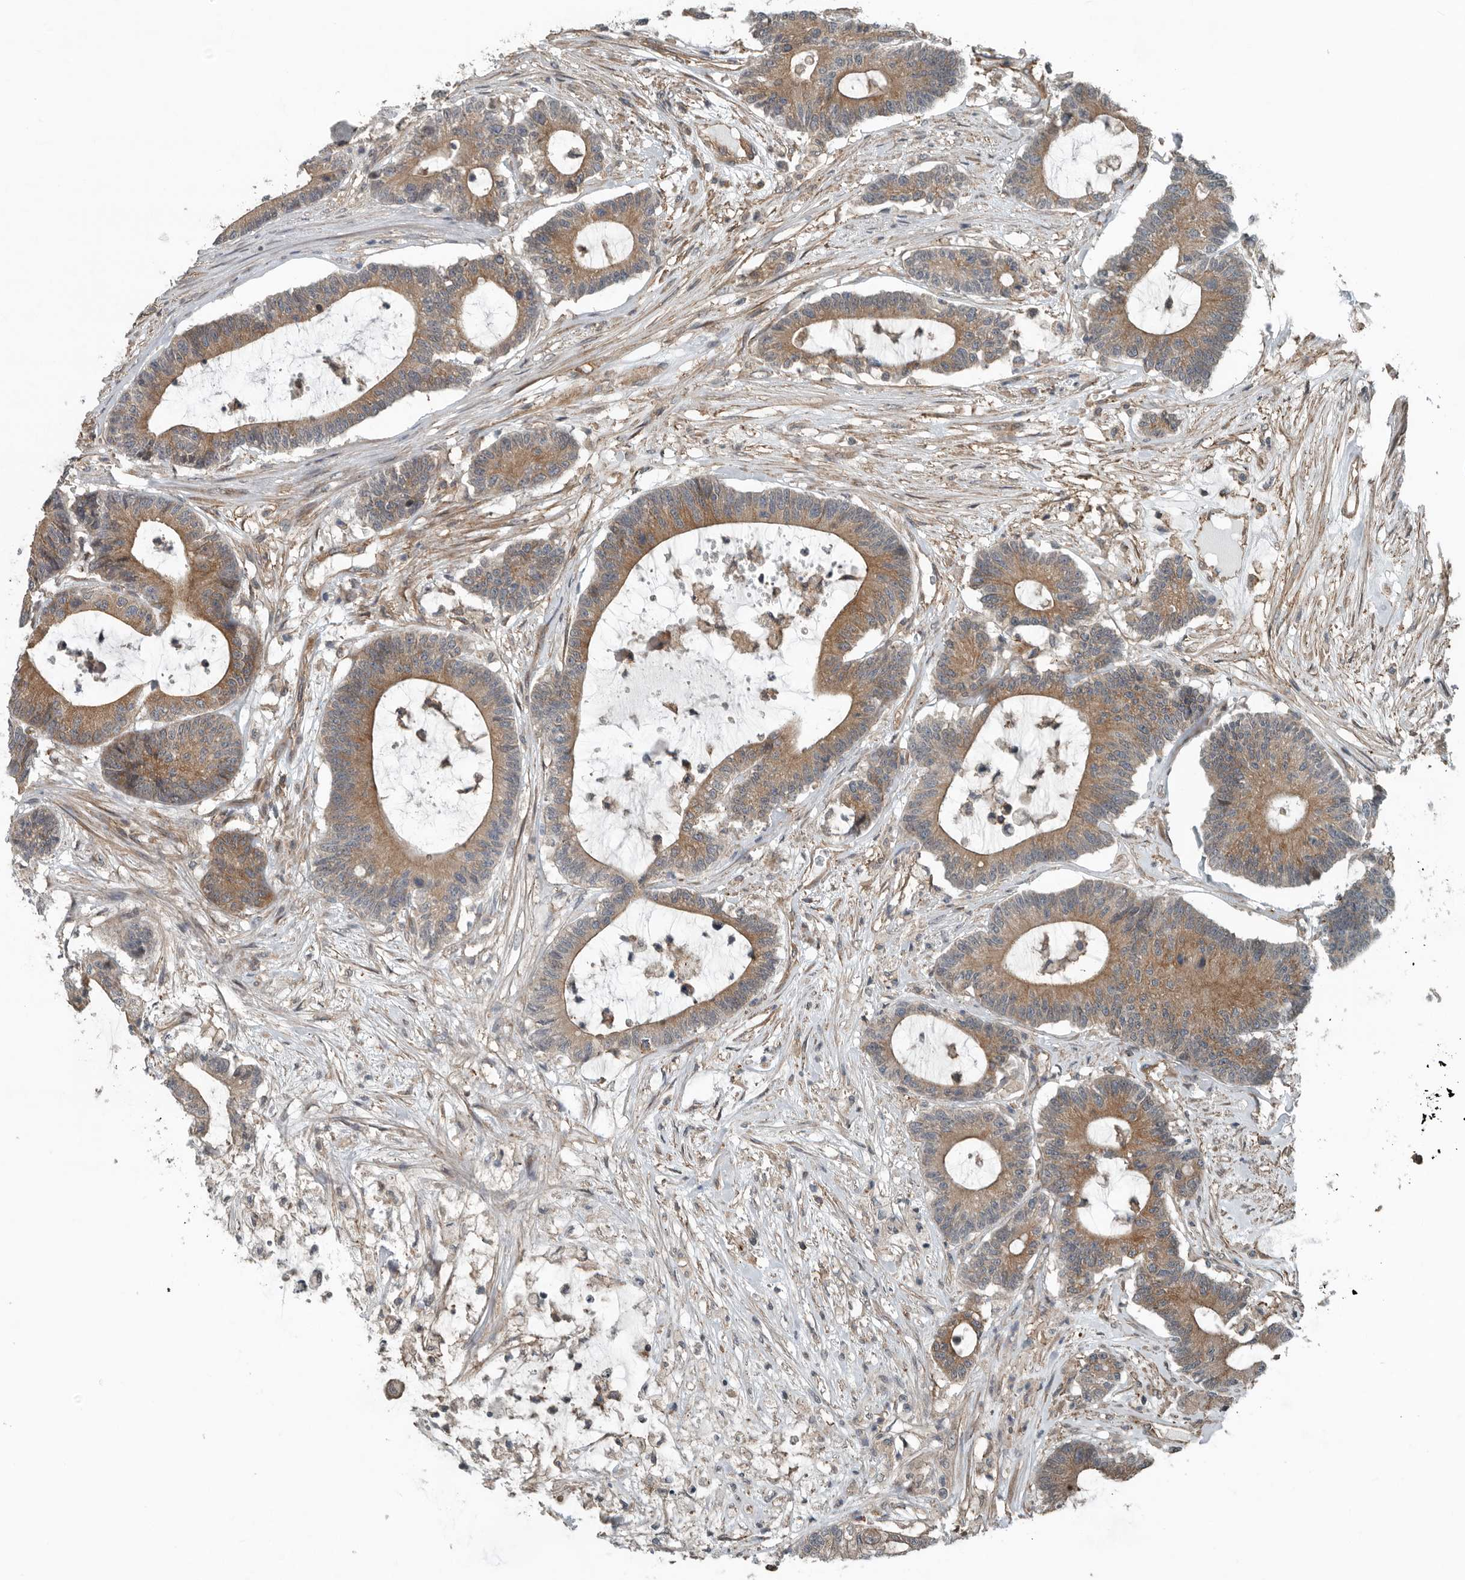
{"staining": {"intensity": "moderate", "quantity": ">75%", "location": "cytoplasmic/membranous"}, "tissue": "colorectal cancer", "cell_type": "Tumor cells", "image_type": "cancer", "snomed": [{"axis": "morphology", "description": "Adenocarcinoma, NOS"}, {"axis": "topography", "description": "Colon"}], "caption": "Immunohistochemical staining of colorectal adenocarcinoma demonstrates medium levels of moderate cytoplasmic/membranous staining in about >75% of tumor cells.", "gene": "AMFR", "patient": {"sex": "female", "age": 84}}